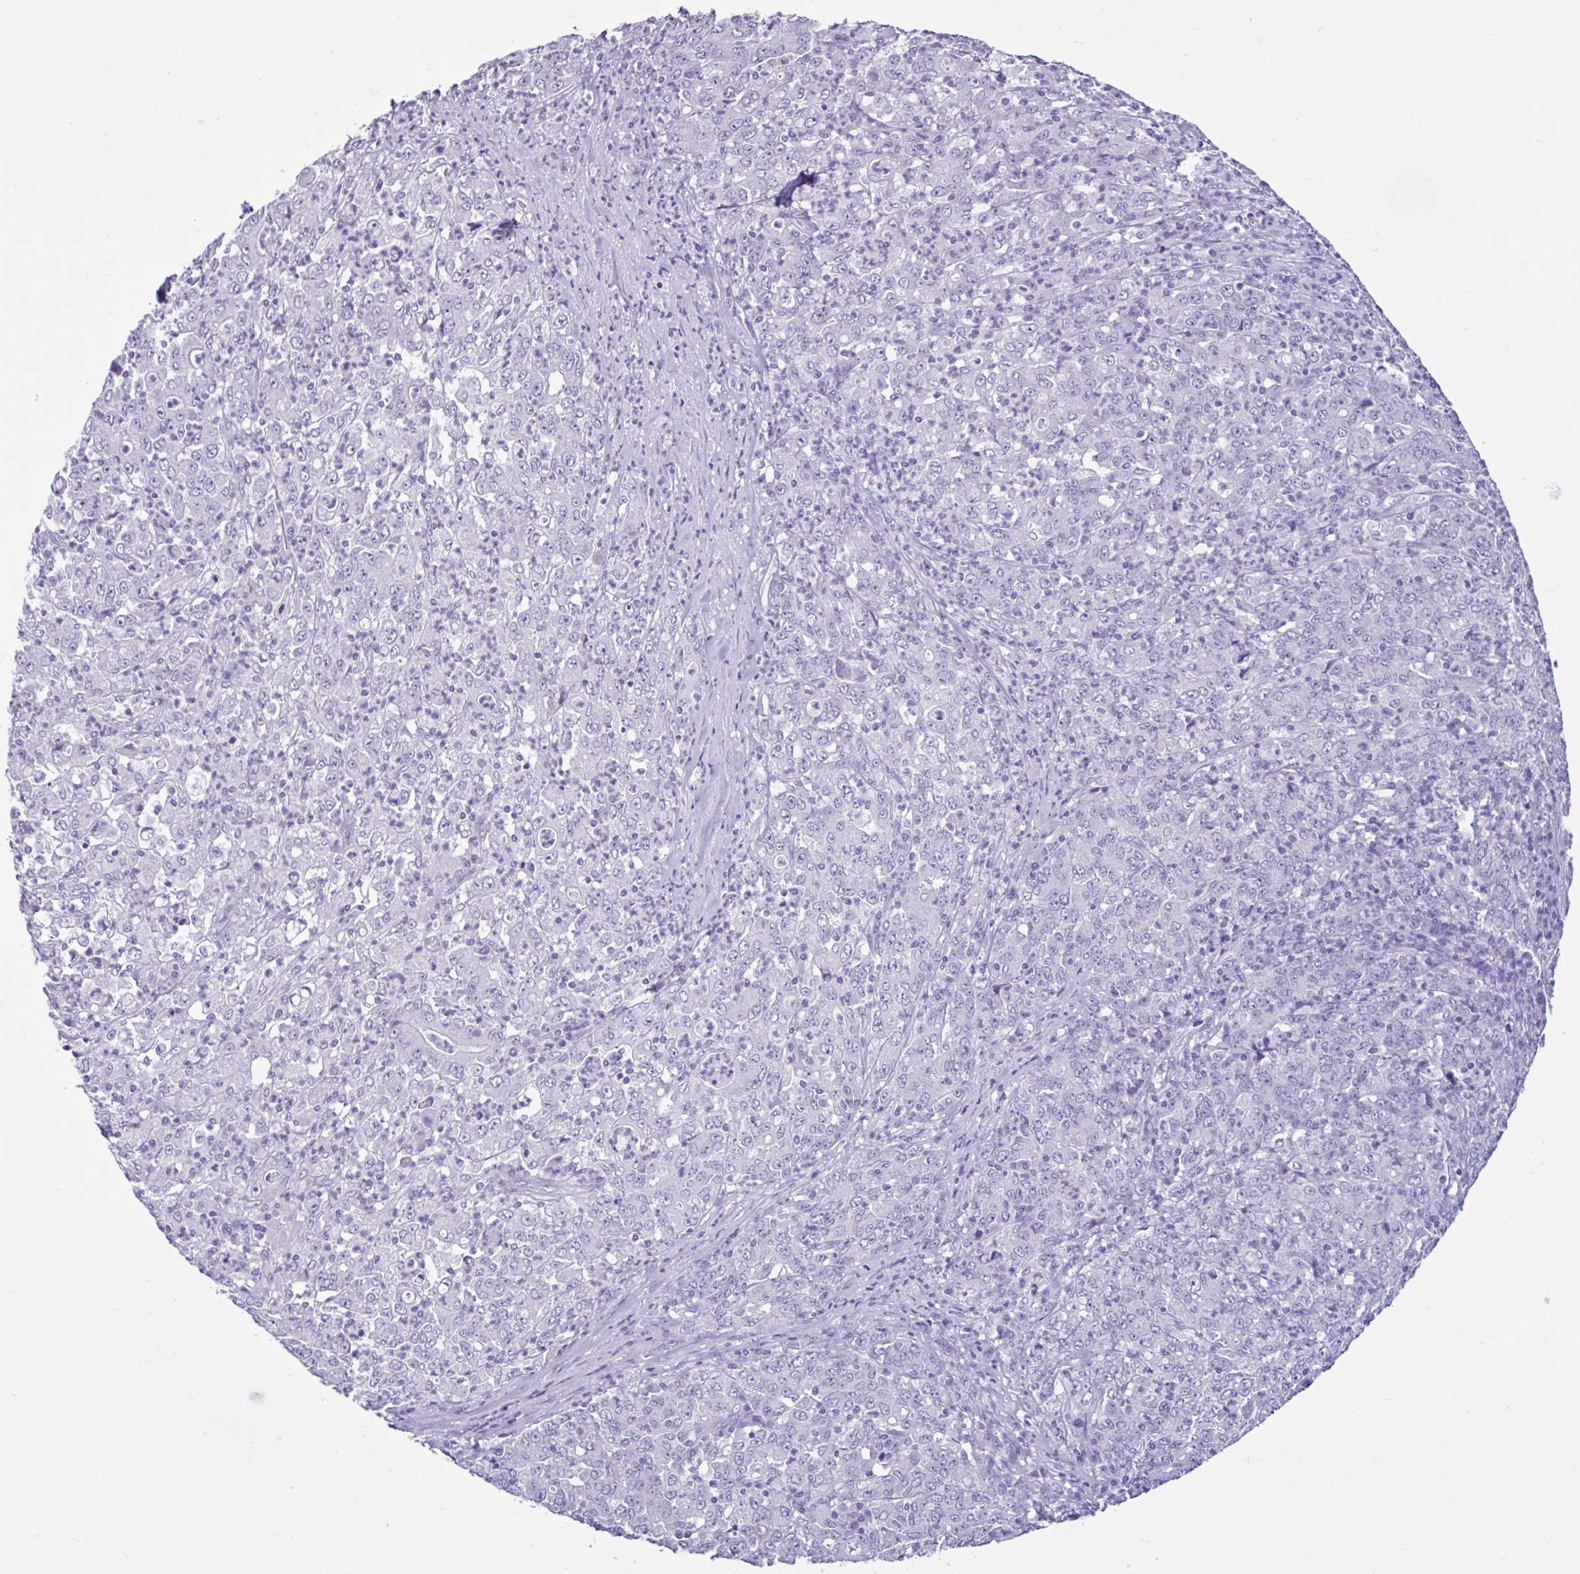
{"staining": {"intensity": "negative", "quantity": "none", "location": "none"}, "tissue": "stomach cancer", "cell_type": "Tumor cells", "image_type": "cancer", "snomed": [{"axis": "morphology", "description": "Adenocarcinoma, NOS"}, {"axis": "topography", "description": "Stomach, lower"}], "caption": "Immunohistochemistry (IHC) micrograph of neoplastic tissue: human stomach adenocarcinoma stained with DAB reveals no significant protein expression in tumor cells. Brightfield microscopy of immunohistochemistry stained with DAB (3,3'-diaminobenzidine) (brown) and hematoxylin (blue), captured at high magnification.", "gene": "CYP19A1", "patient": {"sex": "female", "age": 71}}